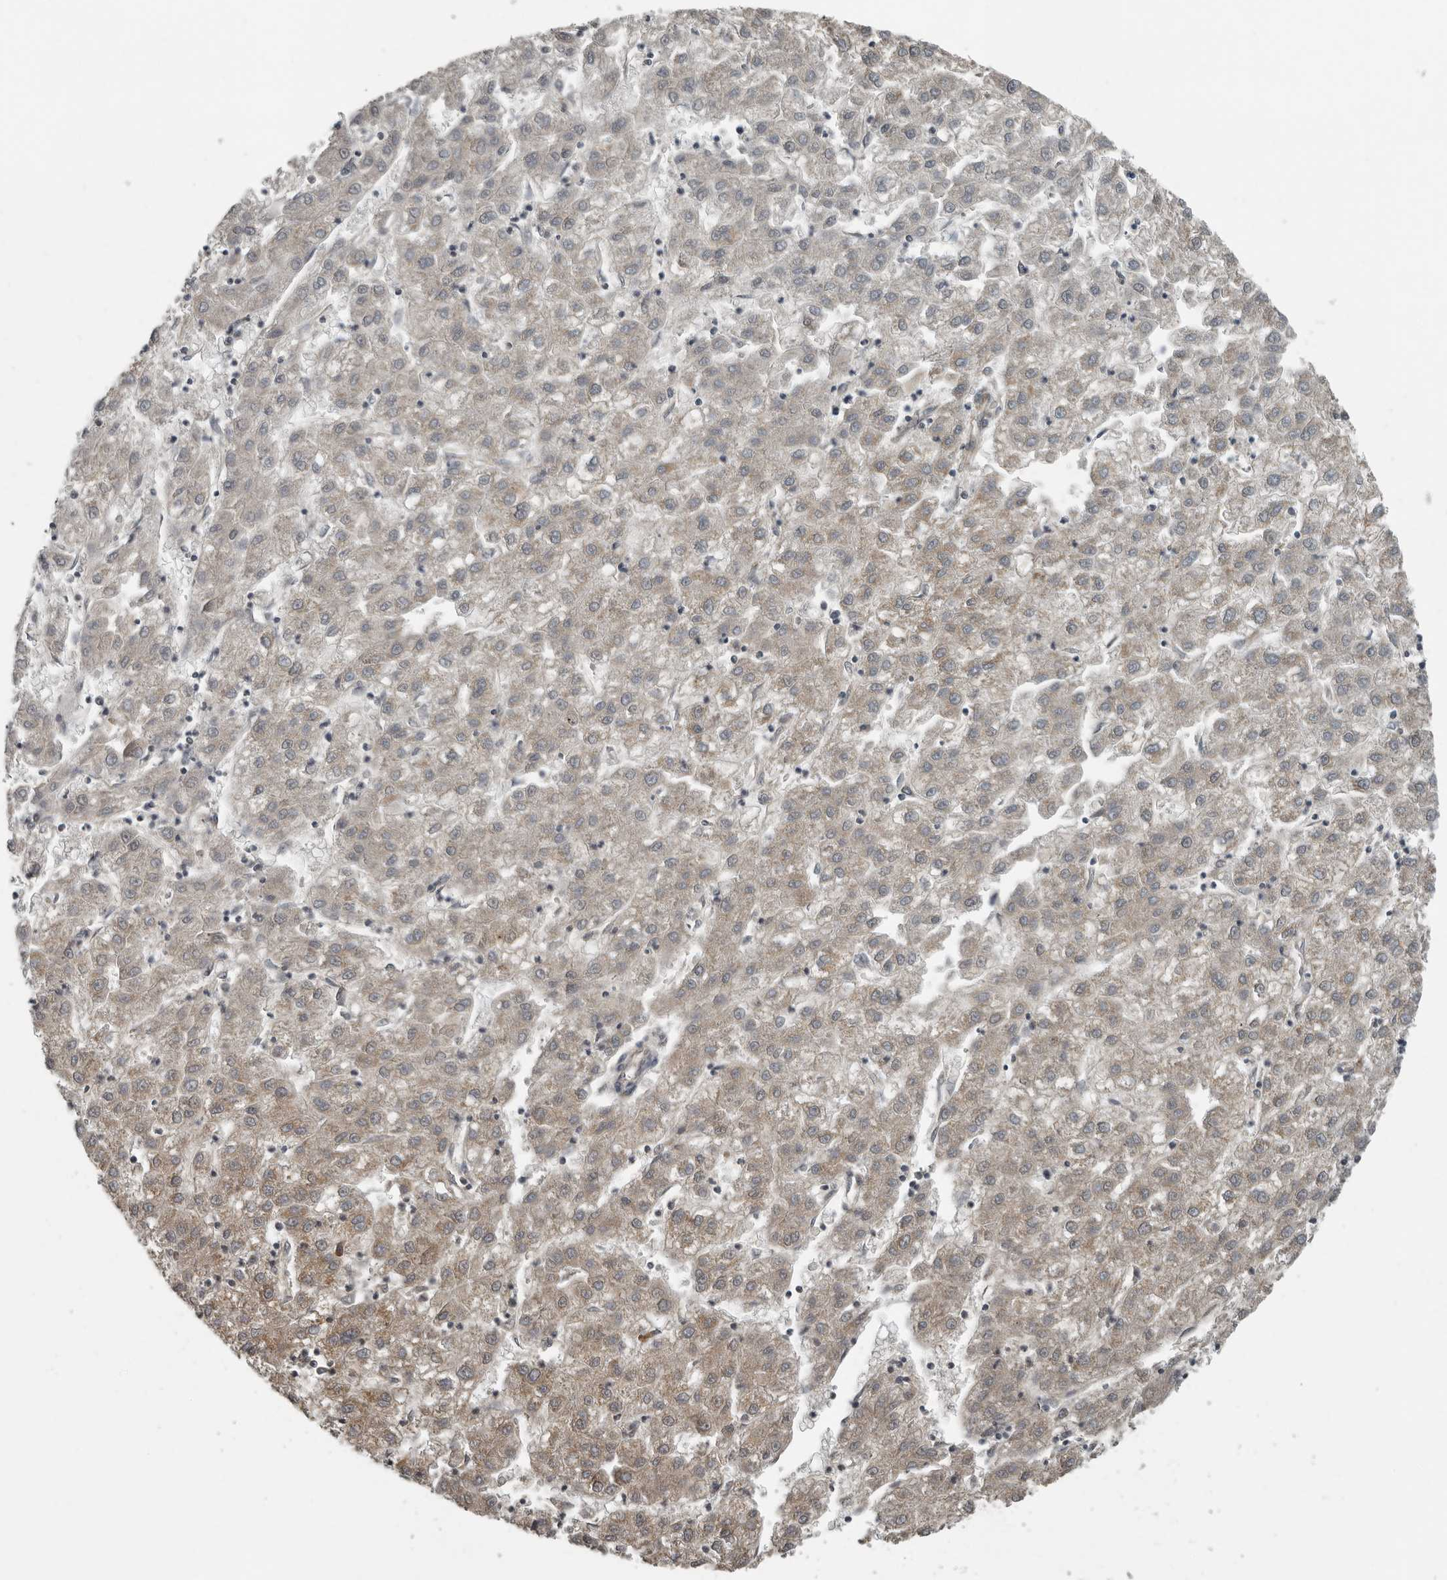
{"staining": {"intensity": "weak", "quantity": "<25%", "location": "cytoplasmic/membranous"}, "tissue": "liver cancer", "cell_type": "Tumor cells", "image_type": "cancer", "snomed": [{"axis": "morphology", "description": "Carcinoma, Hepatocellular, NOS"}, {"axis": "topography", "description": "Liver"}], "caption": "Immunohistochemistry of liver cancer shows no expression in tumor cells.", "gene": "AFAP1", "patient": {"sex": "male", "age": 72}}